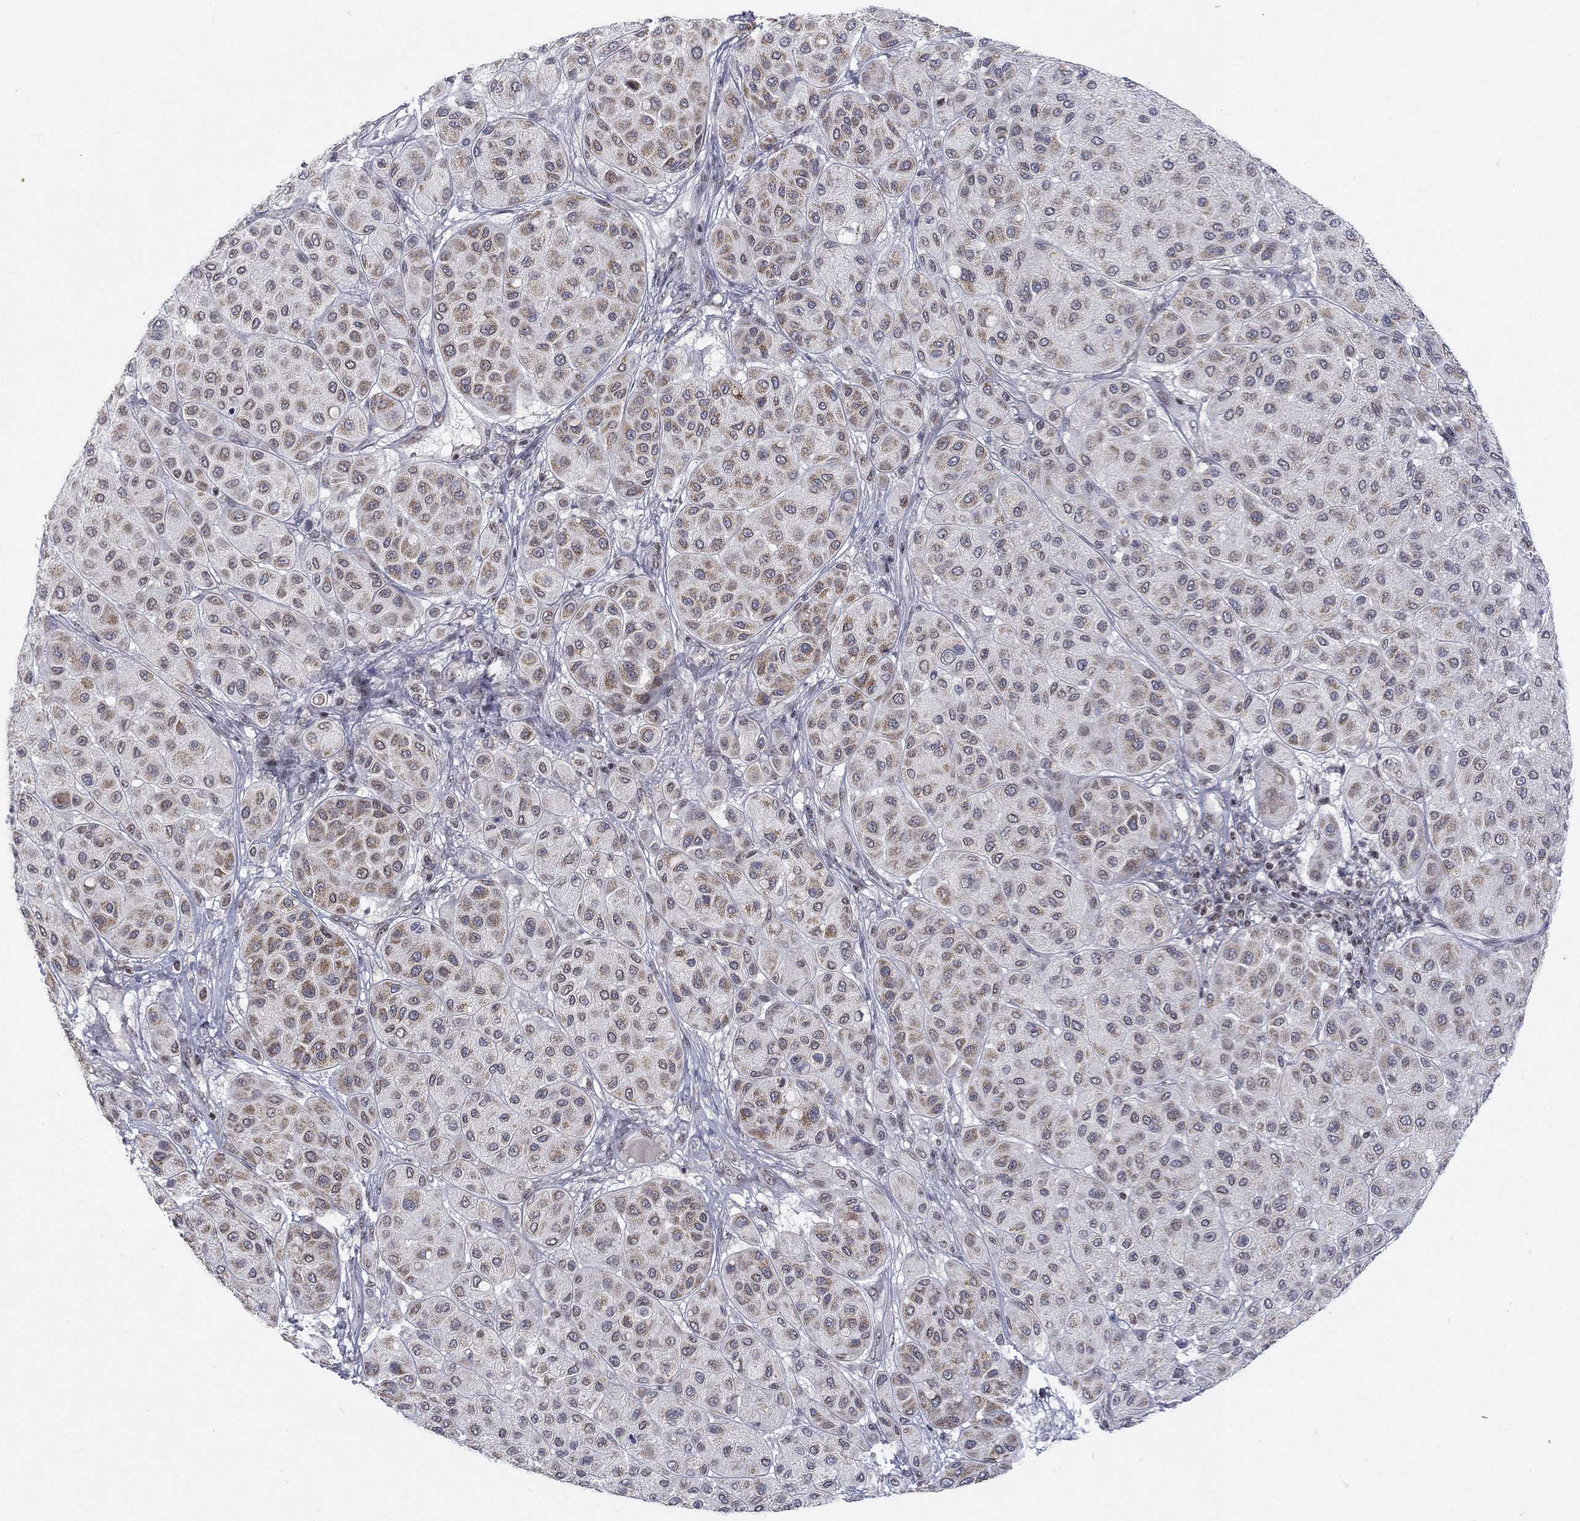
{"staining": {"intensity": "moderate", "quantity": ">75%", "location": "cytoplasmic/membranous"}, "tissue": "melanoma", "cell_type": "Tumor cells", "image_type": "cancer", "snomed": [{"axis": "morphology", "description": "Malignant melanoma, Metastatic site"}, {"axis": "topography", "description": "Smooth muscle"}], "caption": "A brown stain highlights moderate cytoplasmic/membranous positivity of a protein in human malignant melanoma (metastatic site) tumor cells.", "gene": "KLF12", "patient": {"sex": "male", "age": 41}}